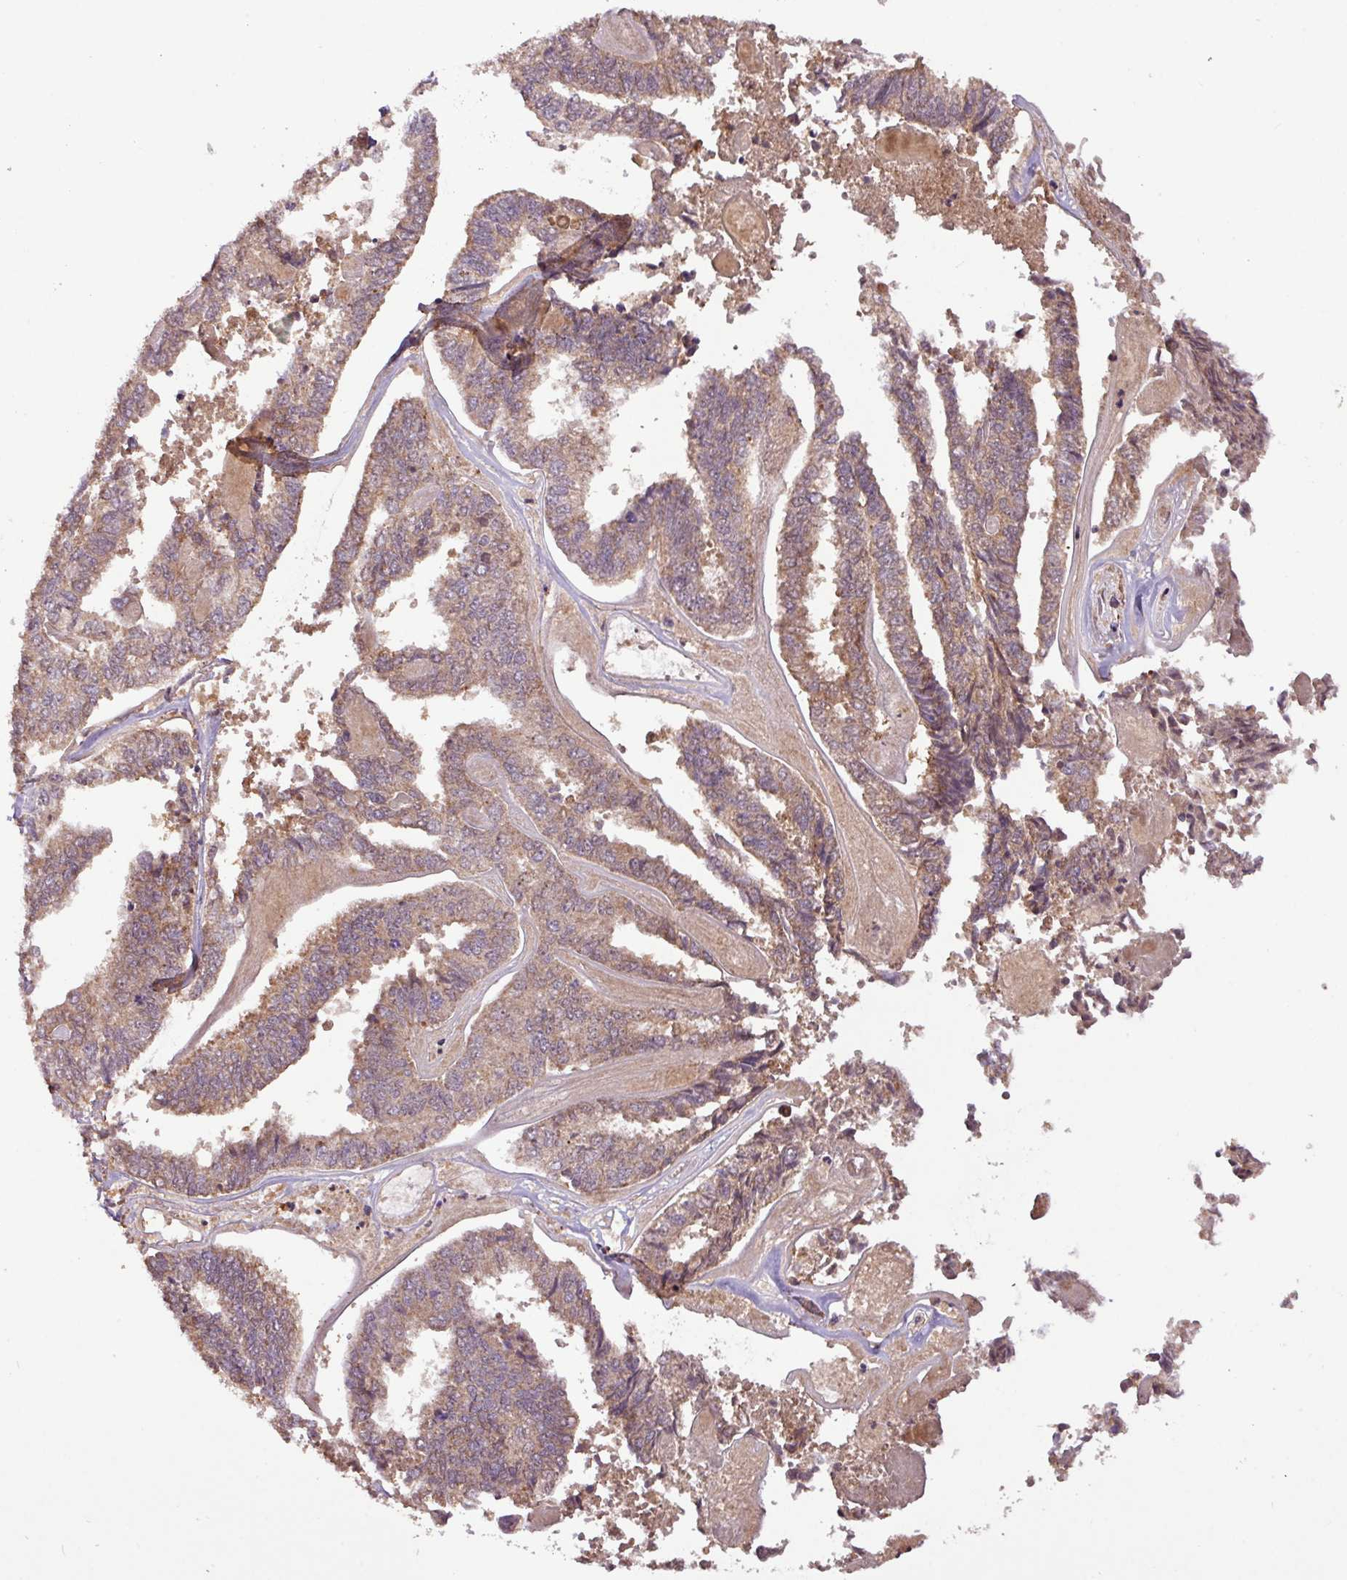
{"staining": {"intensity": "weak", "quantity": ">75%", "location": "cytoplasmic/membranous"}, "tissue": "endometrial cancer", "cell_type": "Tumor cells", "image_type": "cancer", "snomed": [{"axis": "morphology", "description": "Adenocarcinoma, NOS"}, {"axis": "topography", "description": "Endometrium"}], "caption": "Endometrial cancer stained with DAB immunohistochemistry exhibits low levels of weak cytoplasmic/membranous positivity in approximately >75% of tumor cells.", "gene": "YPEL3", "patient": {"sex": "female", "age": 73}}